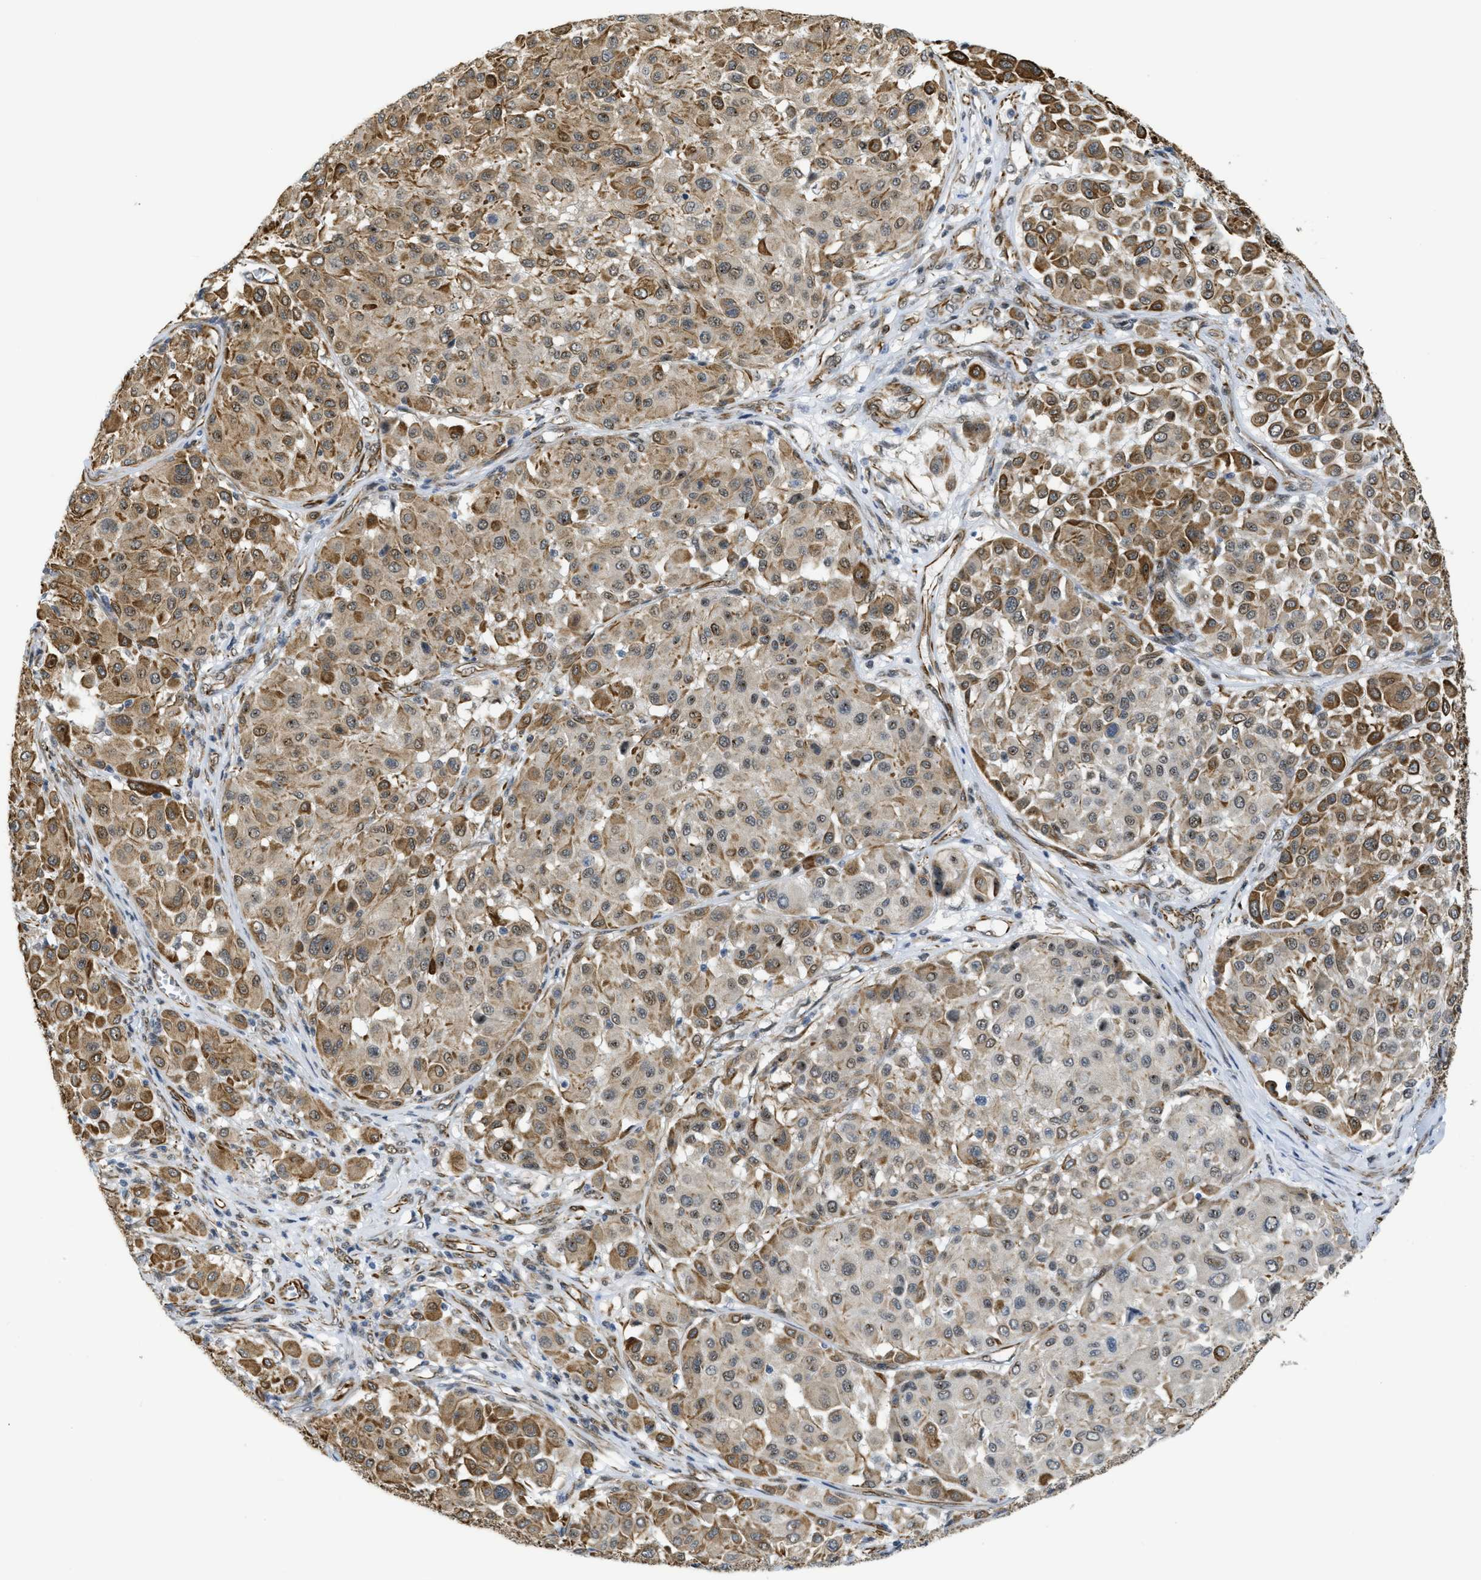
{"staining": {"intensity": "moderate", "quantity": ">75%", "location": "cytoplasmic/membranous"}, "tissue": "melanoma", "cell_type": "Tumor cells", "image_type": "cancer", "snomed": [{"axis": "morphology", "description": "Malignant melanoma, Metastatic site"}, {"axis": "topography", "description": "Soft tissue"}], "caption": "A high-resolution image shows IHC staining of melanoma, which reveals moderate cytoplasmic/membranous staining in approximately >75% of tumor cells. Ihc stains the protein of interest in brown and the nuclei are stained blue.", "gene": "LRRC8B", "patient": {"sex": "male", "age": 41}}